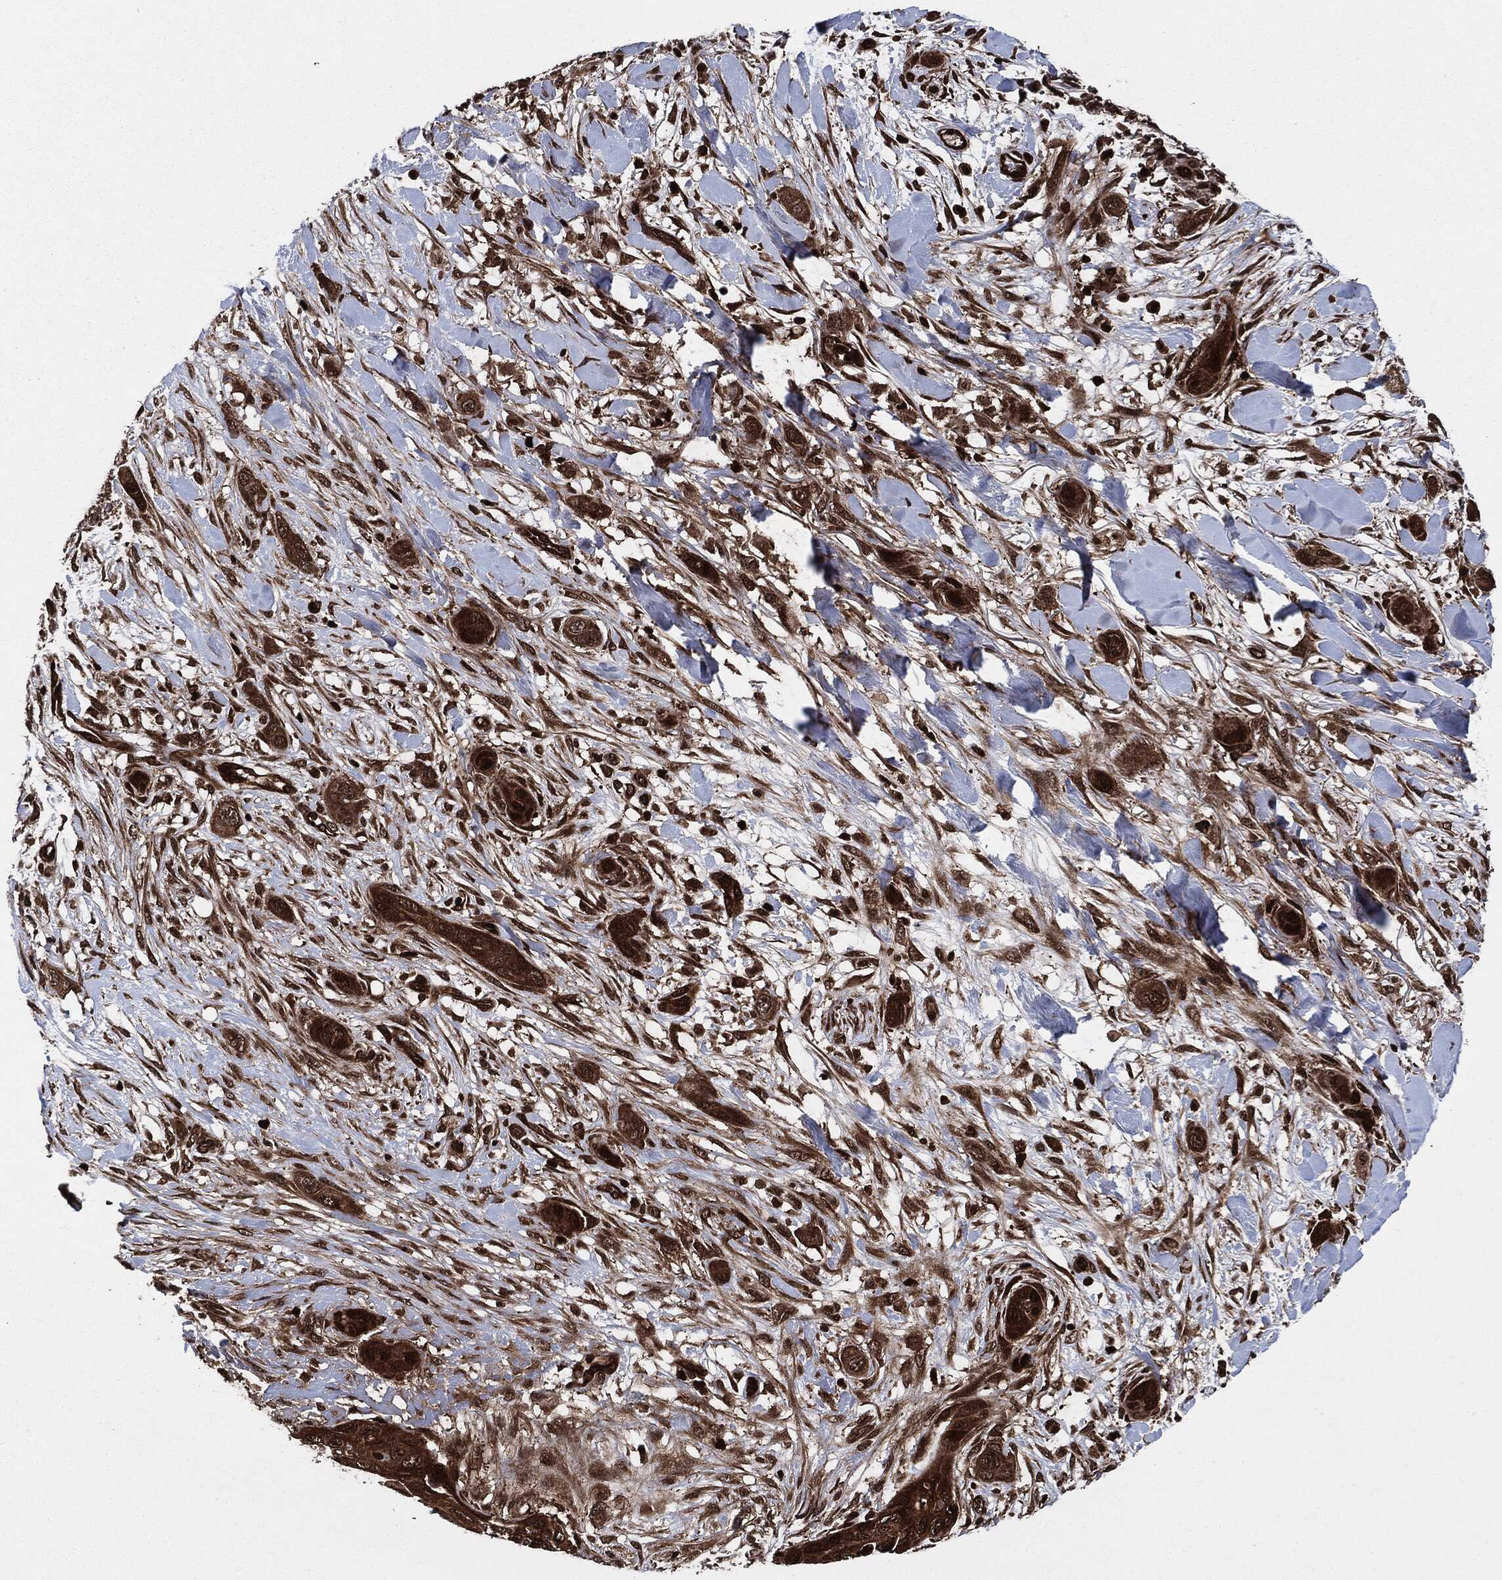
{"staining": {"intensity": "strong", "quantity": ">75%", "location": "cytoplasmic/membranous"}, "tissue": "skin cancer", "cell_type": "Tumor cells", "image_type": "cancer", "snomed": [{"axis": "morphology", "description": "Squamous cell carcinoma, NOS"}, {"axis": "topography", "description": "Skin"}], "caption": "Tumor cells show high levels of strong cytoplasmic/membranous expression in approximately >75% of cells in human skin cancer.", "gene": "YWHAB", "patient": {"sex": "male", "age": 78}}